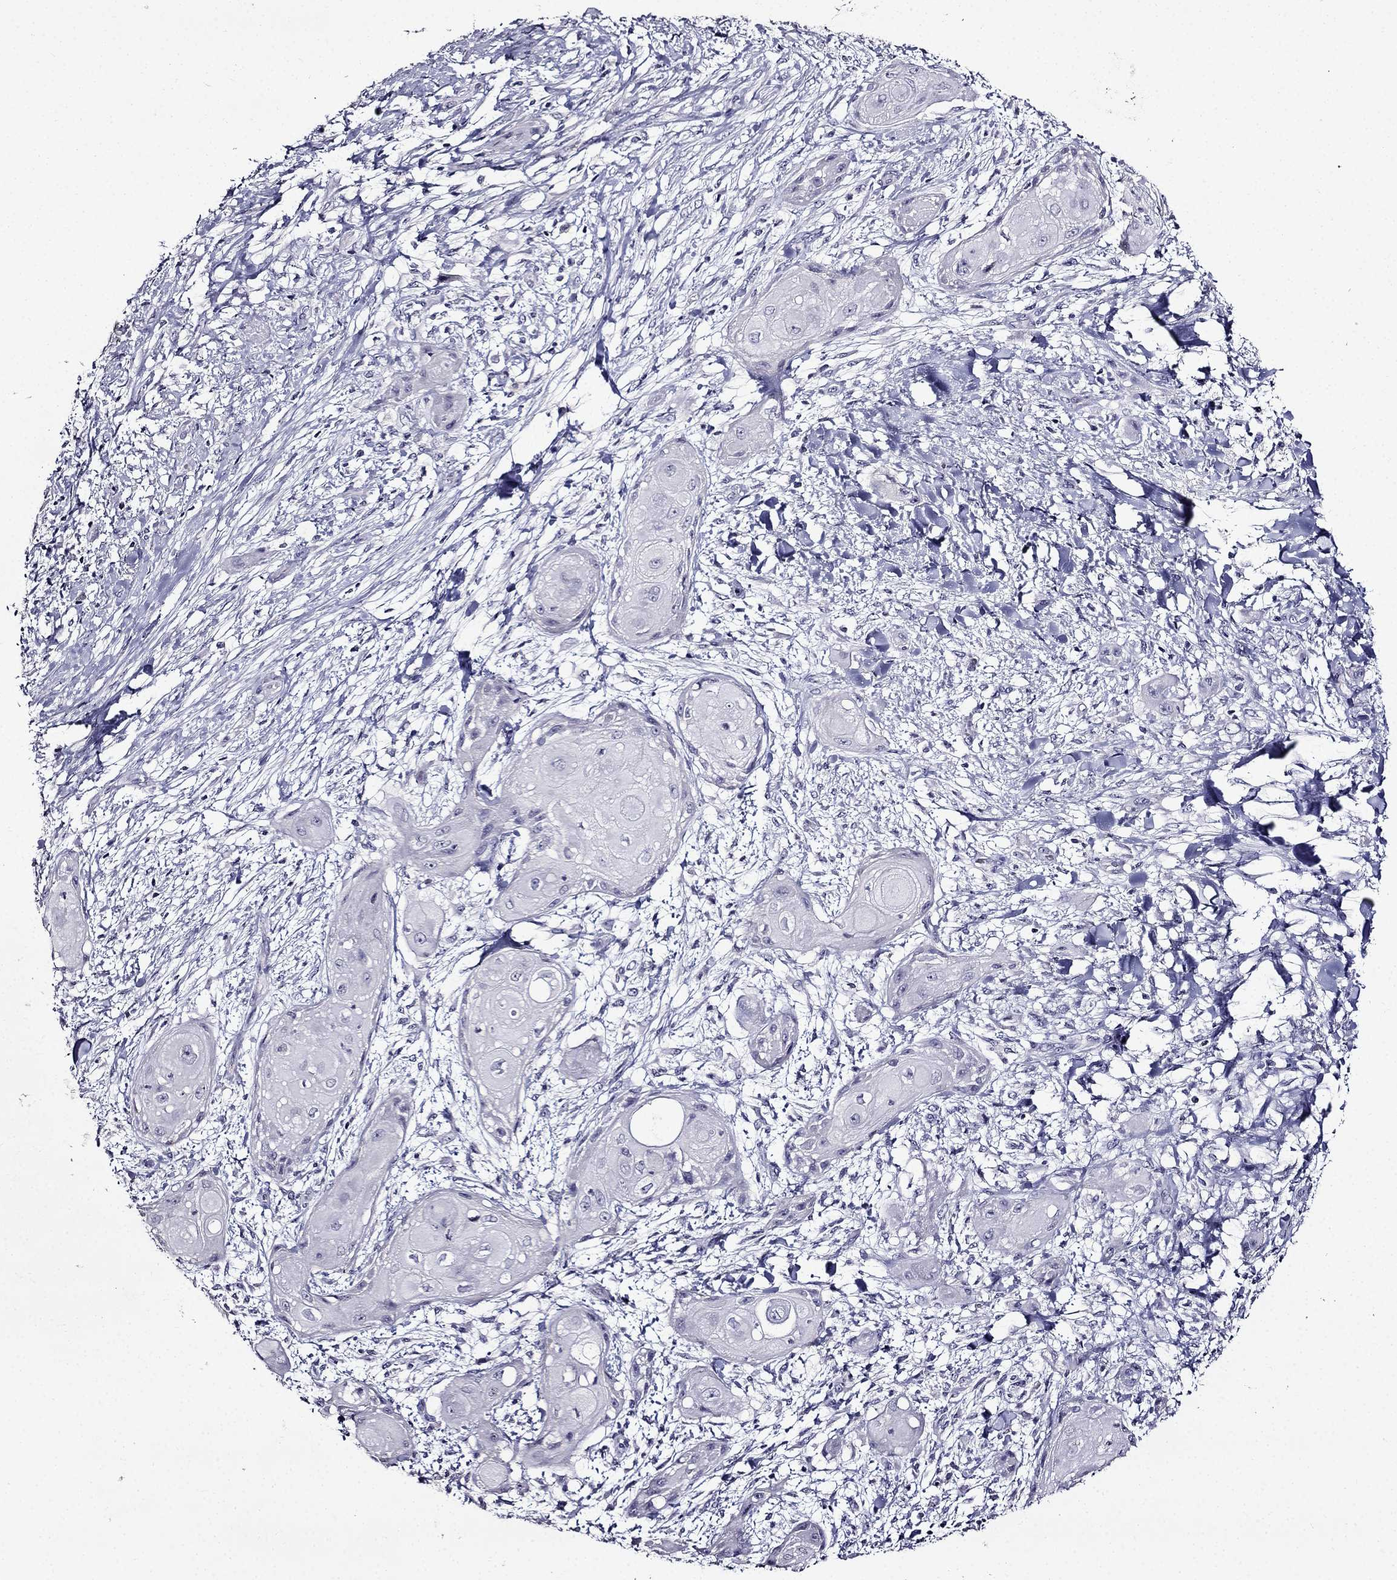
{"staining": {"intensity": "negative", "quantity": "none", "location": "none"}, "tissue": "skin cancer", "cell_type": "Tumor cells", "image_type": "cancer", "snomed": [{"axis": "morphology", "description": "Squamous cell carcinoma, NOS"}, {"axis": "topography", "description": "Skin"}], "caption": "This is a histopathology image of IHC staining of skin cancer (squamous cell carcinoma), which shows no staining in tumor cells.", "gene": "TMEM266", "patient": {"sex": "male", "age": 62}}